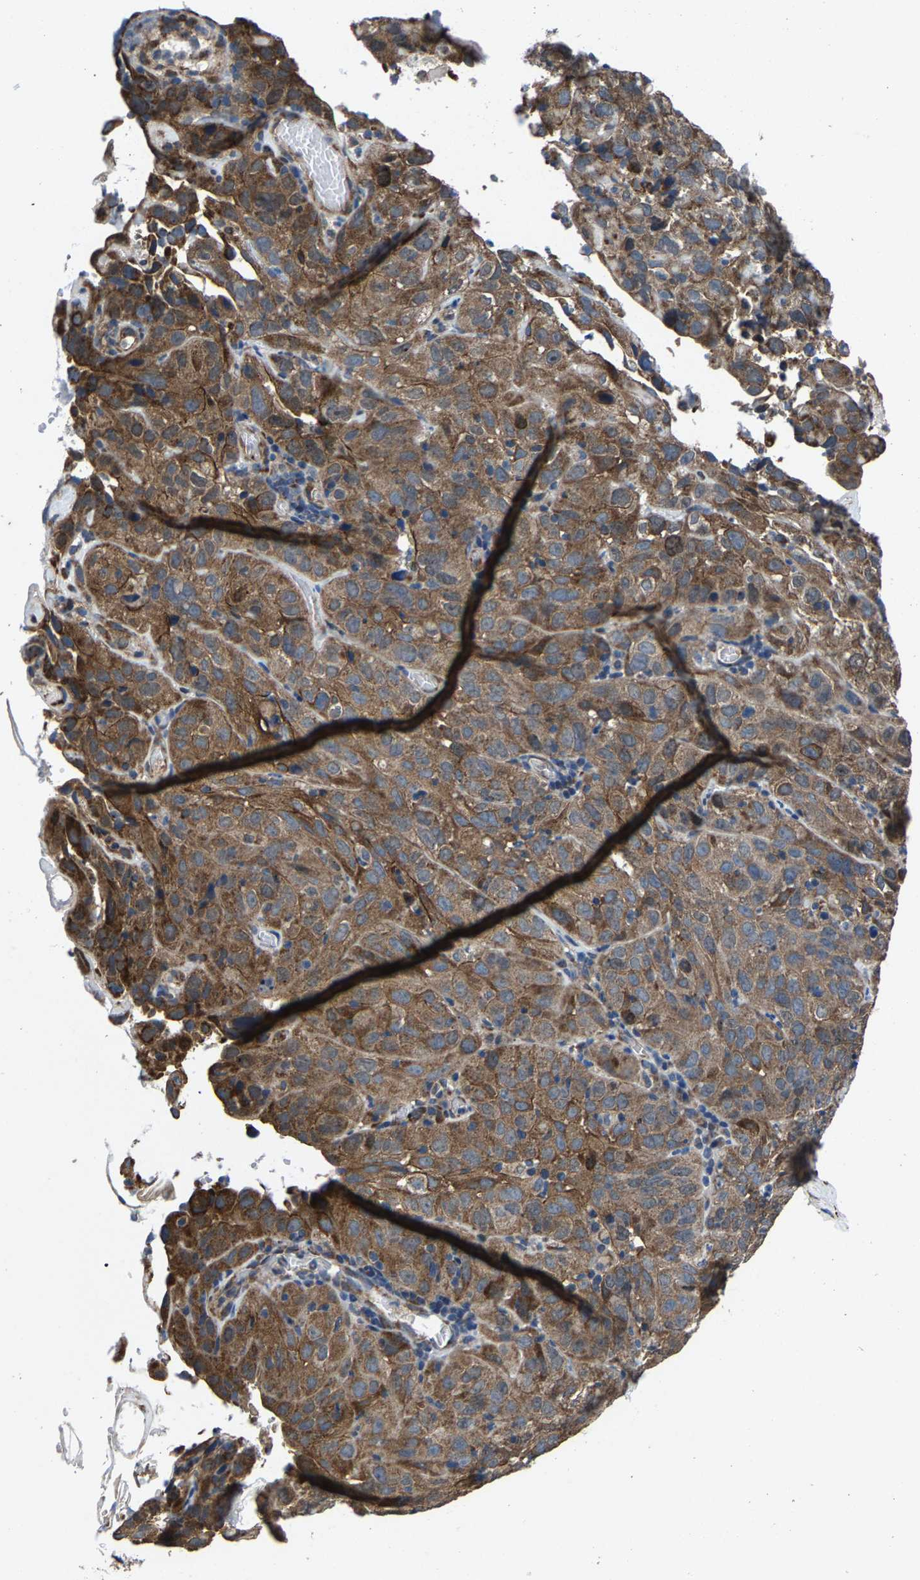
{"staining": {"intensity": "moderate", "quantity": ">75%", "location": "cytoplasmic/membranous"}, "tissue": "cervical cancer", "cell_type": "Tumor cells", "image_type": "cancer", "snomed": [{"axis": "morphology", "description": "Squamous cell carcinoma, NOS"}, {"axis": "topography", "description": "Cervix"}], "caption": "There is medium levels of moderate cytoplasmic/membranous staining in tumor cells of cervical cancer, as demonstrated by immunohistochemical staining (brown color).", "gene": "PDP1", "patient": {"sex": "female", "age": 32}}